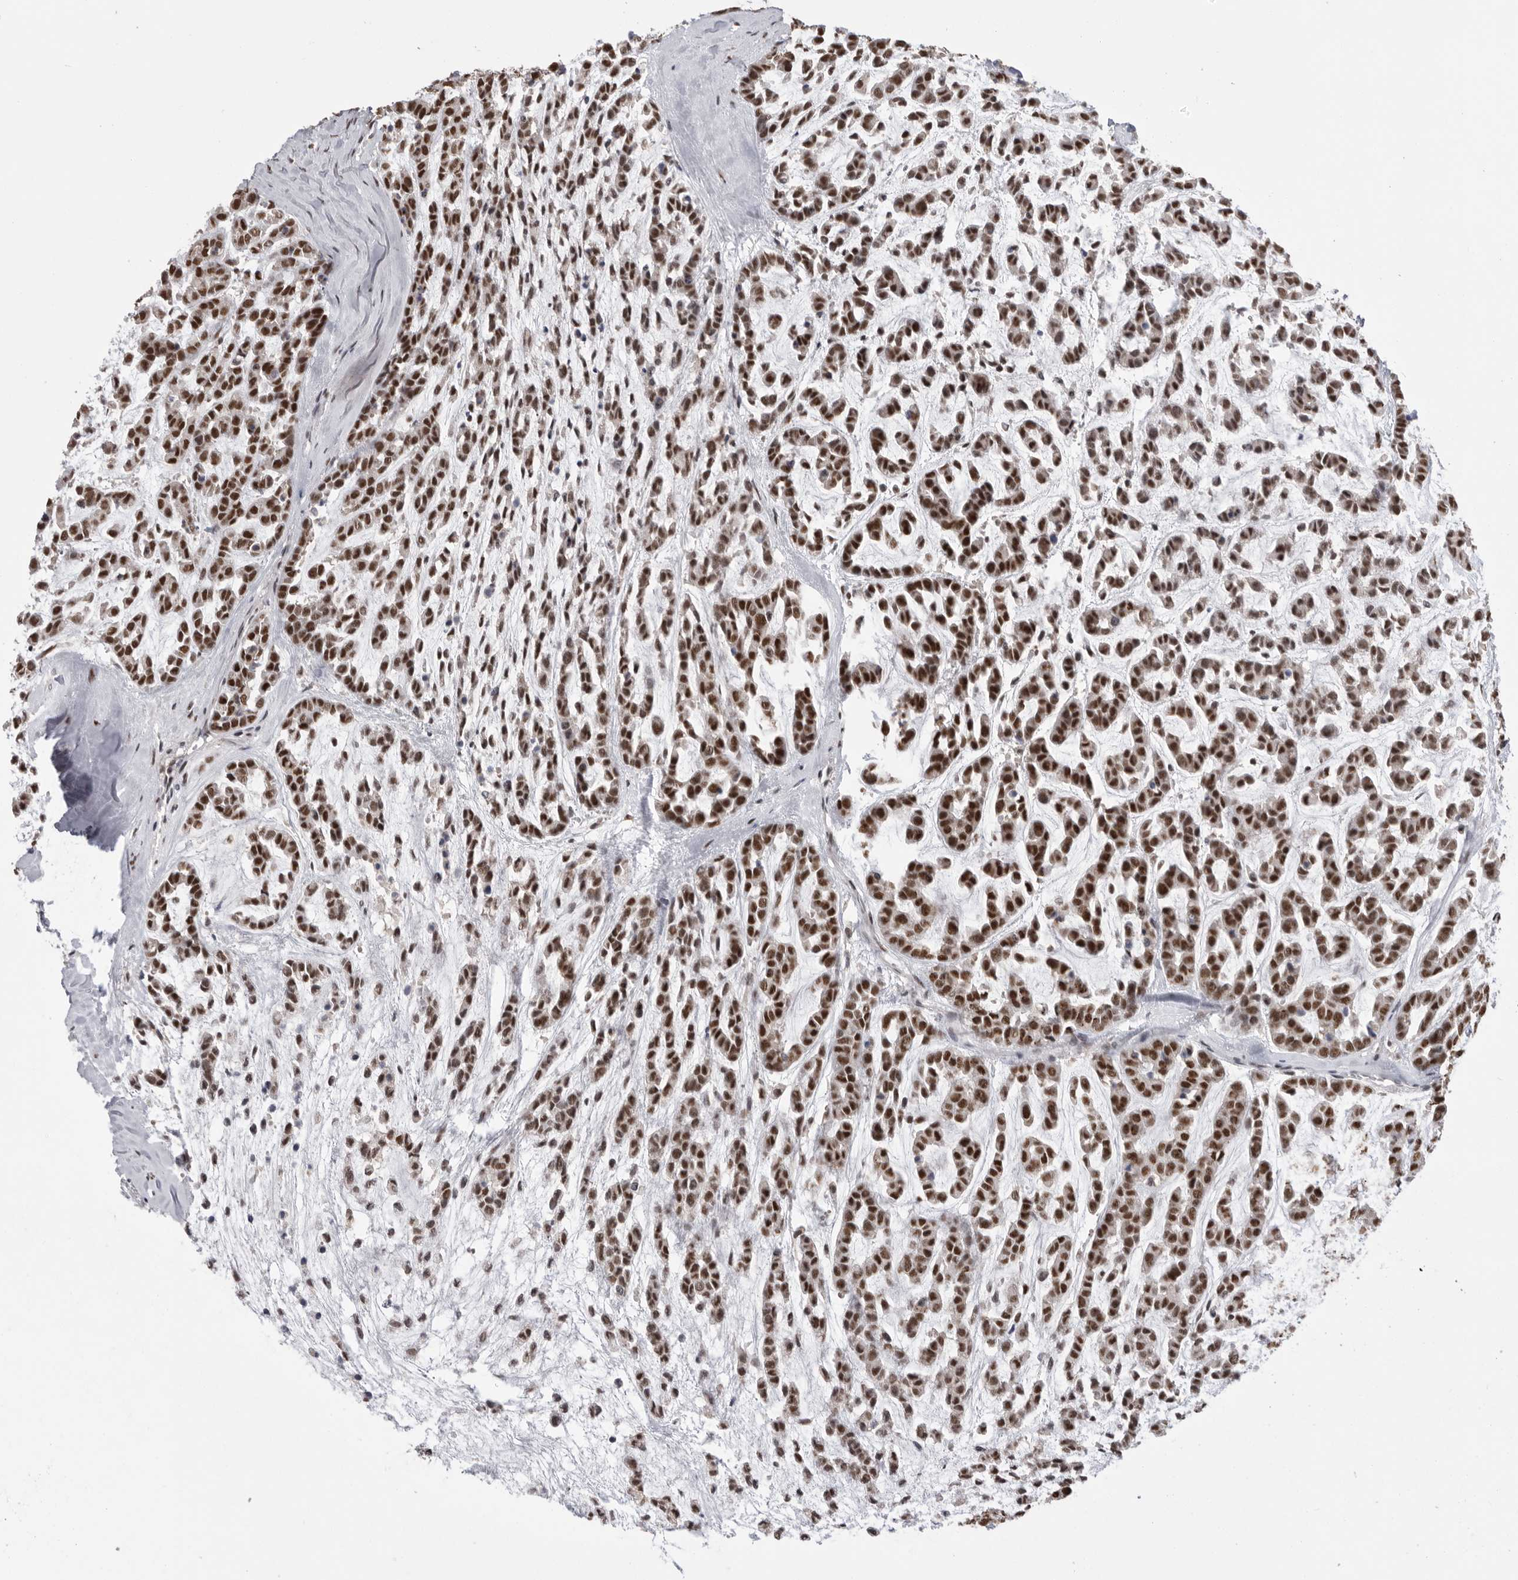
{"staining": {"intensity": "strong", "quantity": ">75%", "location": "nuclear"}, "tissue": "head and neck cancer", "cell_type": "Tumor cells", "image_type": "cancer", "snomed": [{"axis": "morphology", "description": "Adenocarcinoma, NOS"}, {"axis": "morphology", "description": "Adenoma, NOS"}, {"axis": "topography", "description": "Head-Neck"}], "caption": "An image of human adenocarcinoma (head and neck) stained for a protein displays strong nuclear brown staining in tumor cells.", "gene": "BCLAF3", "patient": {"sex": "female", "age": 55}}